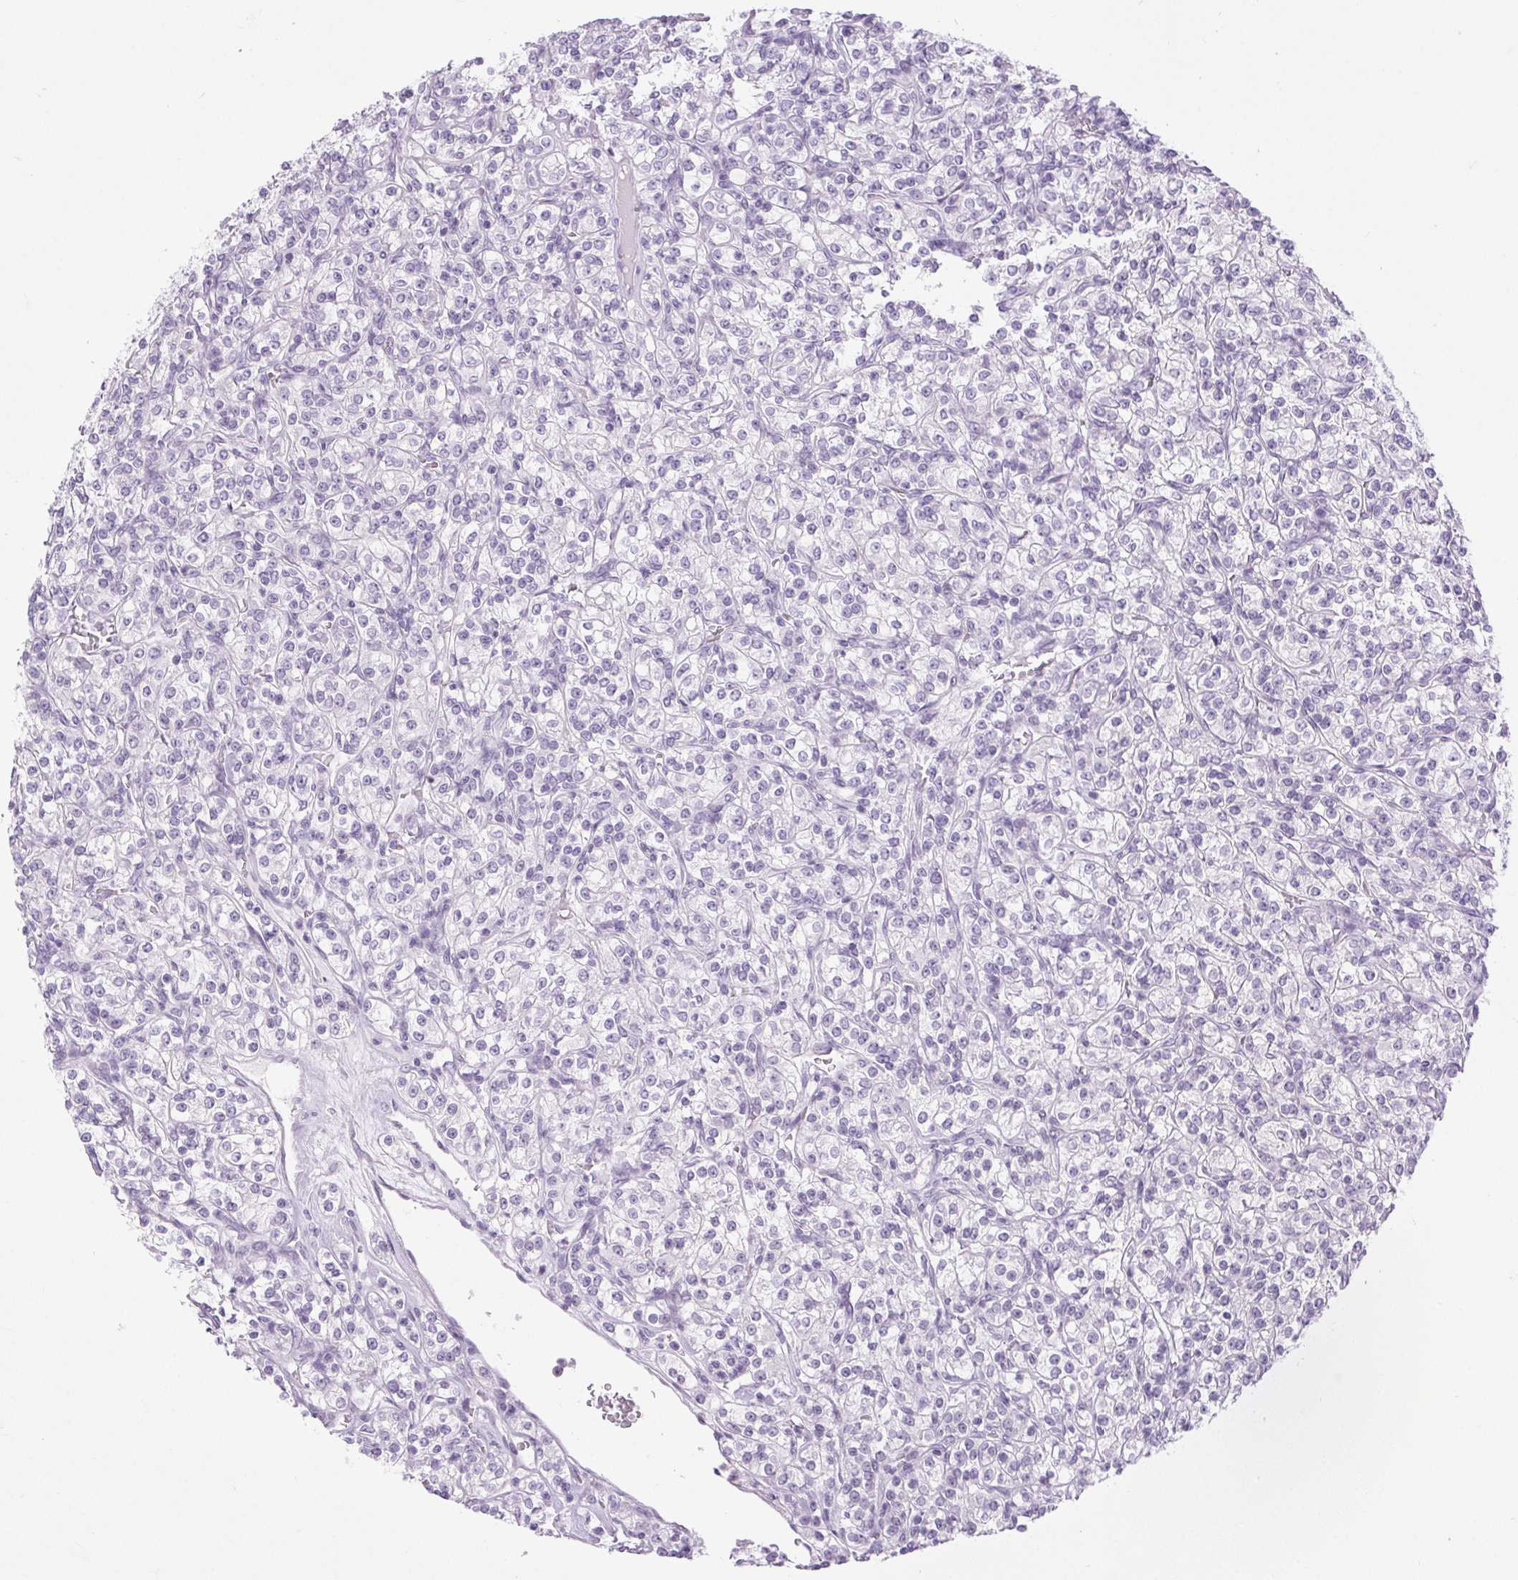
{"staining": {"intensity": "negative", "quantity": "none", "location": "none"}, "tissue": "renal cancer", "cell_type": "Tumor cells", "image_type": "cancer", "snomed": [{"axis": "morphology", "description": "Adenocarcinoma, NOS"}, {"axis": "topography", "description": "Kidney"}], "caption": "Renal cancer (adenocarcinoma) was stained to show a protein in brown. There is no significant expression in tumor cells. Nuclei are stained in blue.", "gene": "BCAS1", "patient": {"sex": "male", "age": 77}}